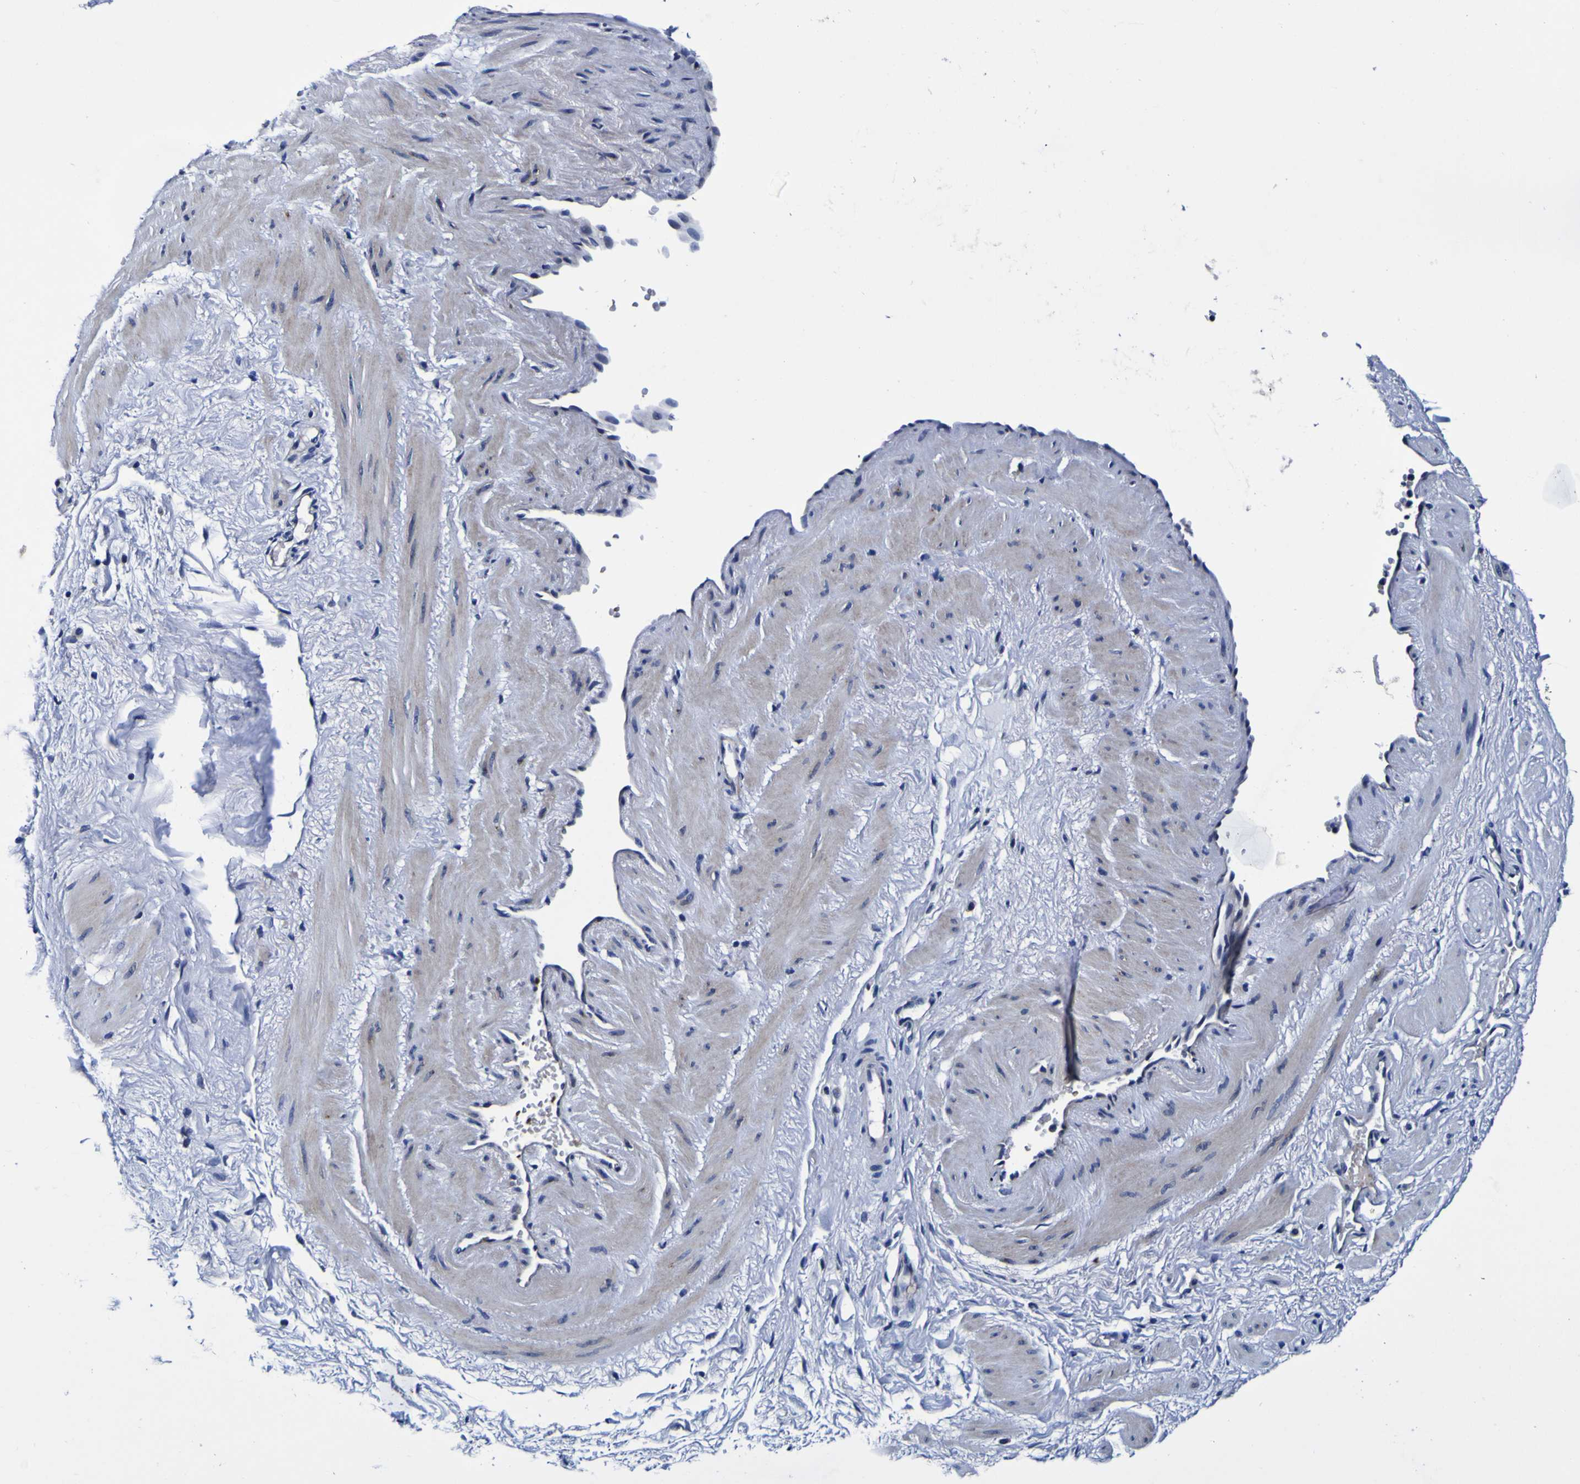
{"staining": {"intensity": "negative", "quantity": "none", "location": "none"}, "tissue": "adipose tissue", "cell_type": "Adipocytes", "image_type": "normal", "snomed": [{"axis": "morphology", "description": "Normal tissue, NOS"}, {"axis": "topography", "description": "Soft tissue"}, {"axis": "topography", "description": "Vascular tissue"}], "caption": "IHC of normal adipose tissue reveals no staining in adipocytes.", "gene": "PDLIM4", "patient": {"sex": "female", "age": 35}}